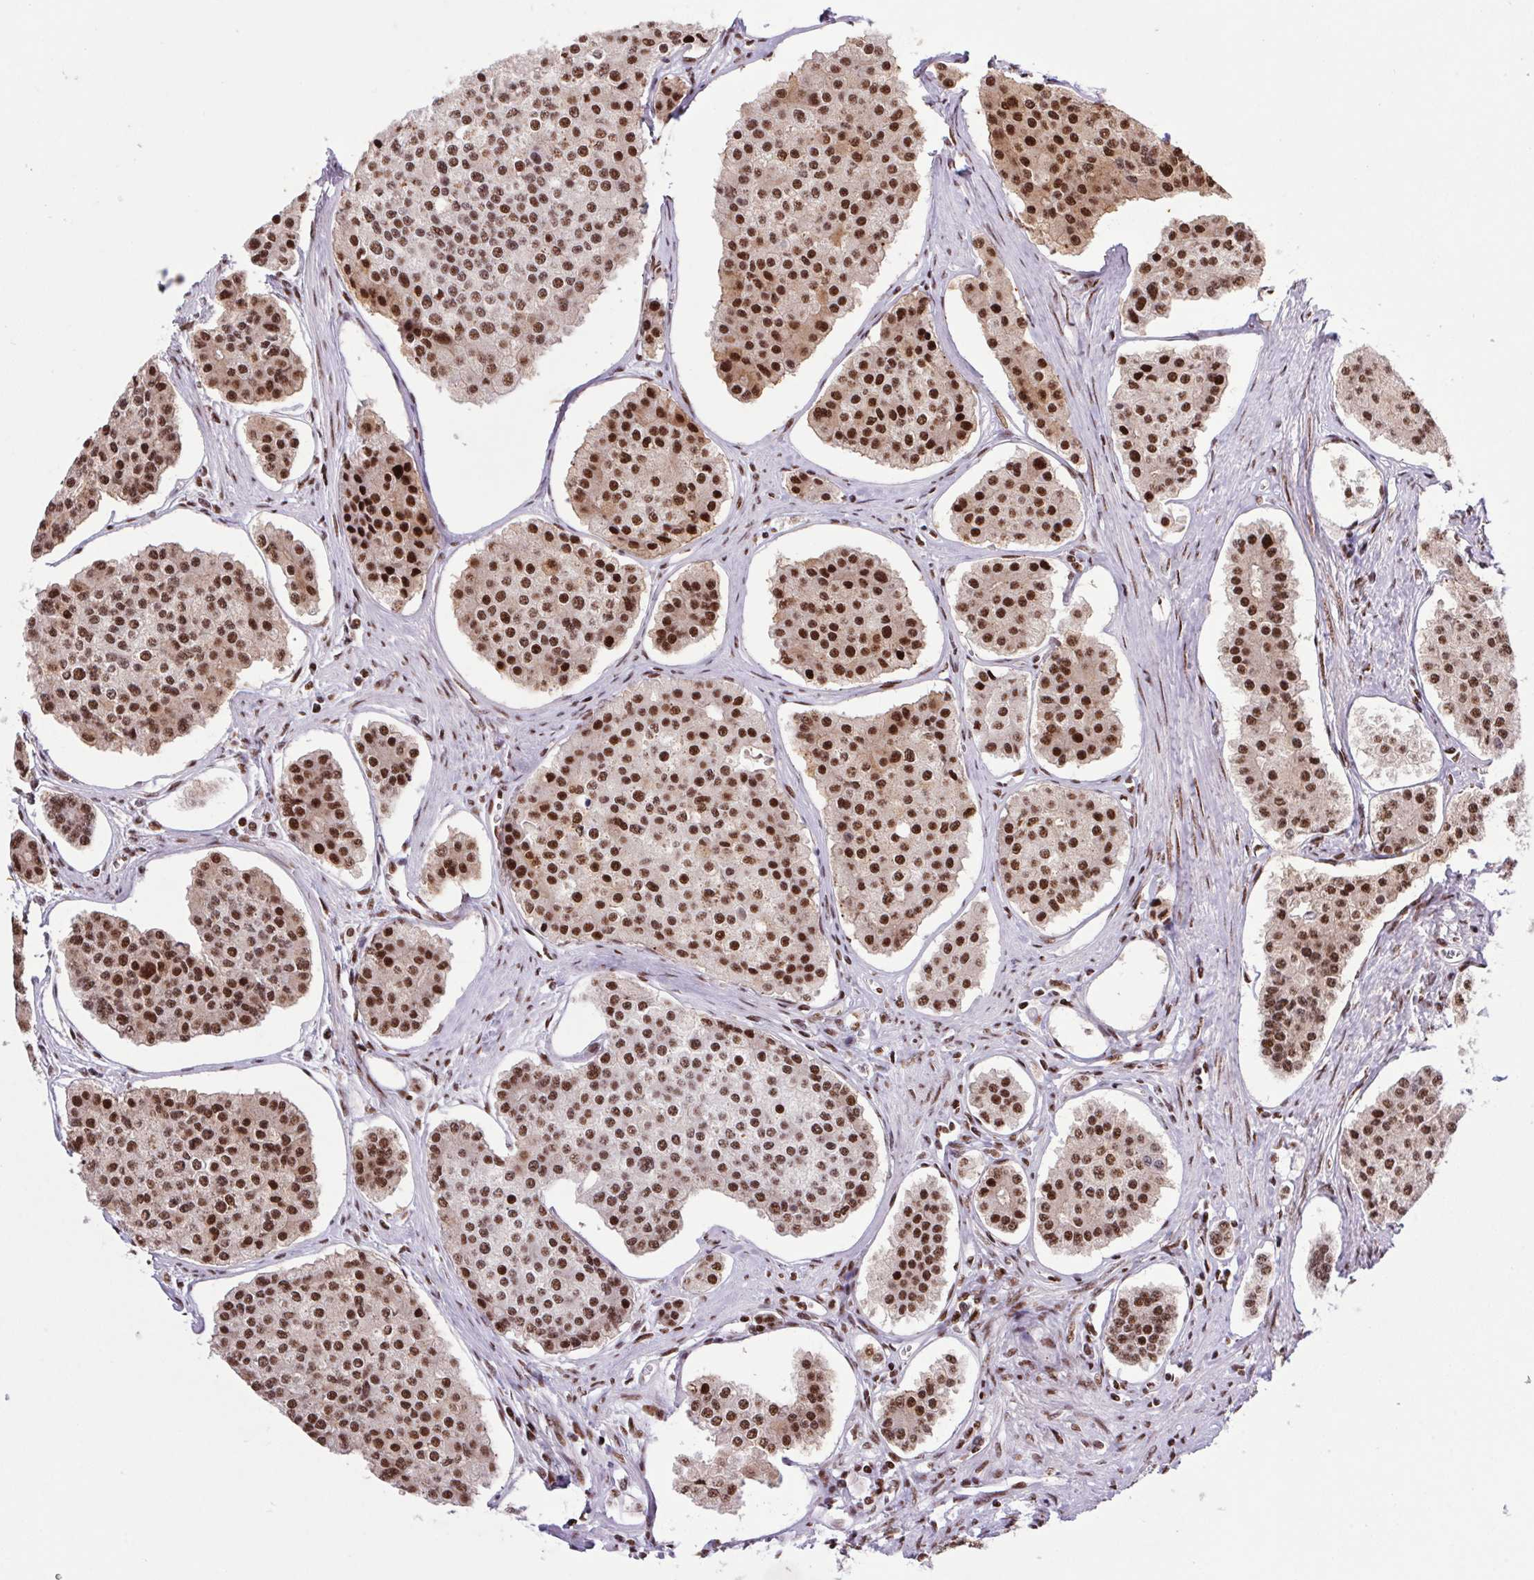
{"staining": {"intensity": "strong", "quantity": ">75%", "location": "nuclear"}, "tissue": "carcinoid", "cell_type": "Tumor cells", "image_type": "cancer", "snomed": [{"axis": "morphology", "description": "Carcinoid, malignant, NOS"}, {"axis": "topography", "description": "Small intestine"}], "caption": "Strong nuclear positivity for a protein is present in about >75% of tumor cells of carcinoid using immunohistochemistry.", "gene": "LDLRAD4", "patient": {"sex": "female", "age": 65}}